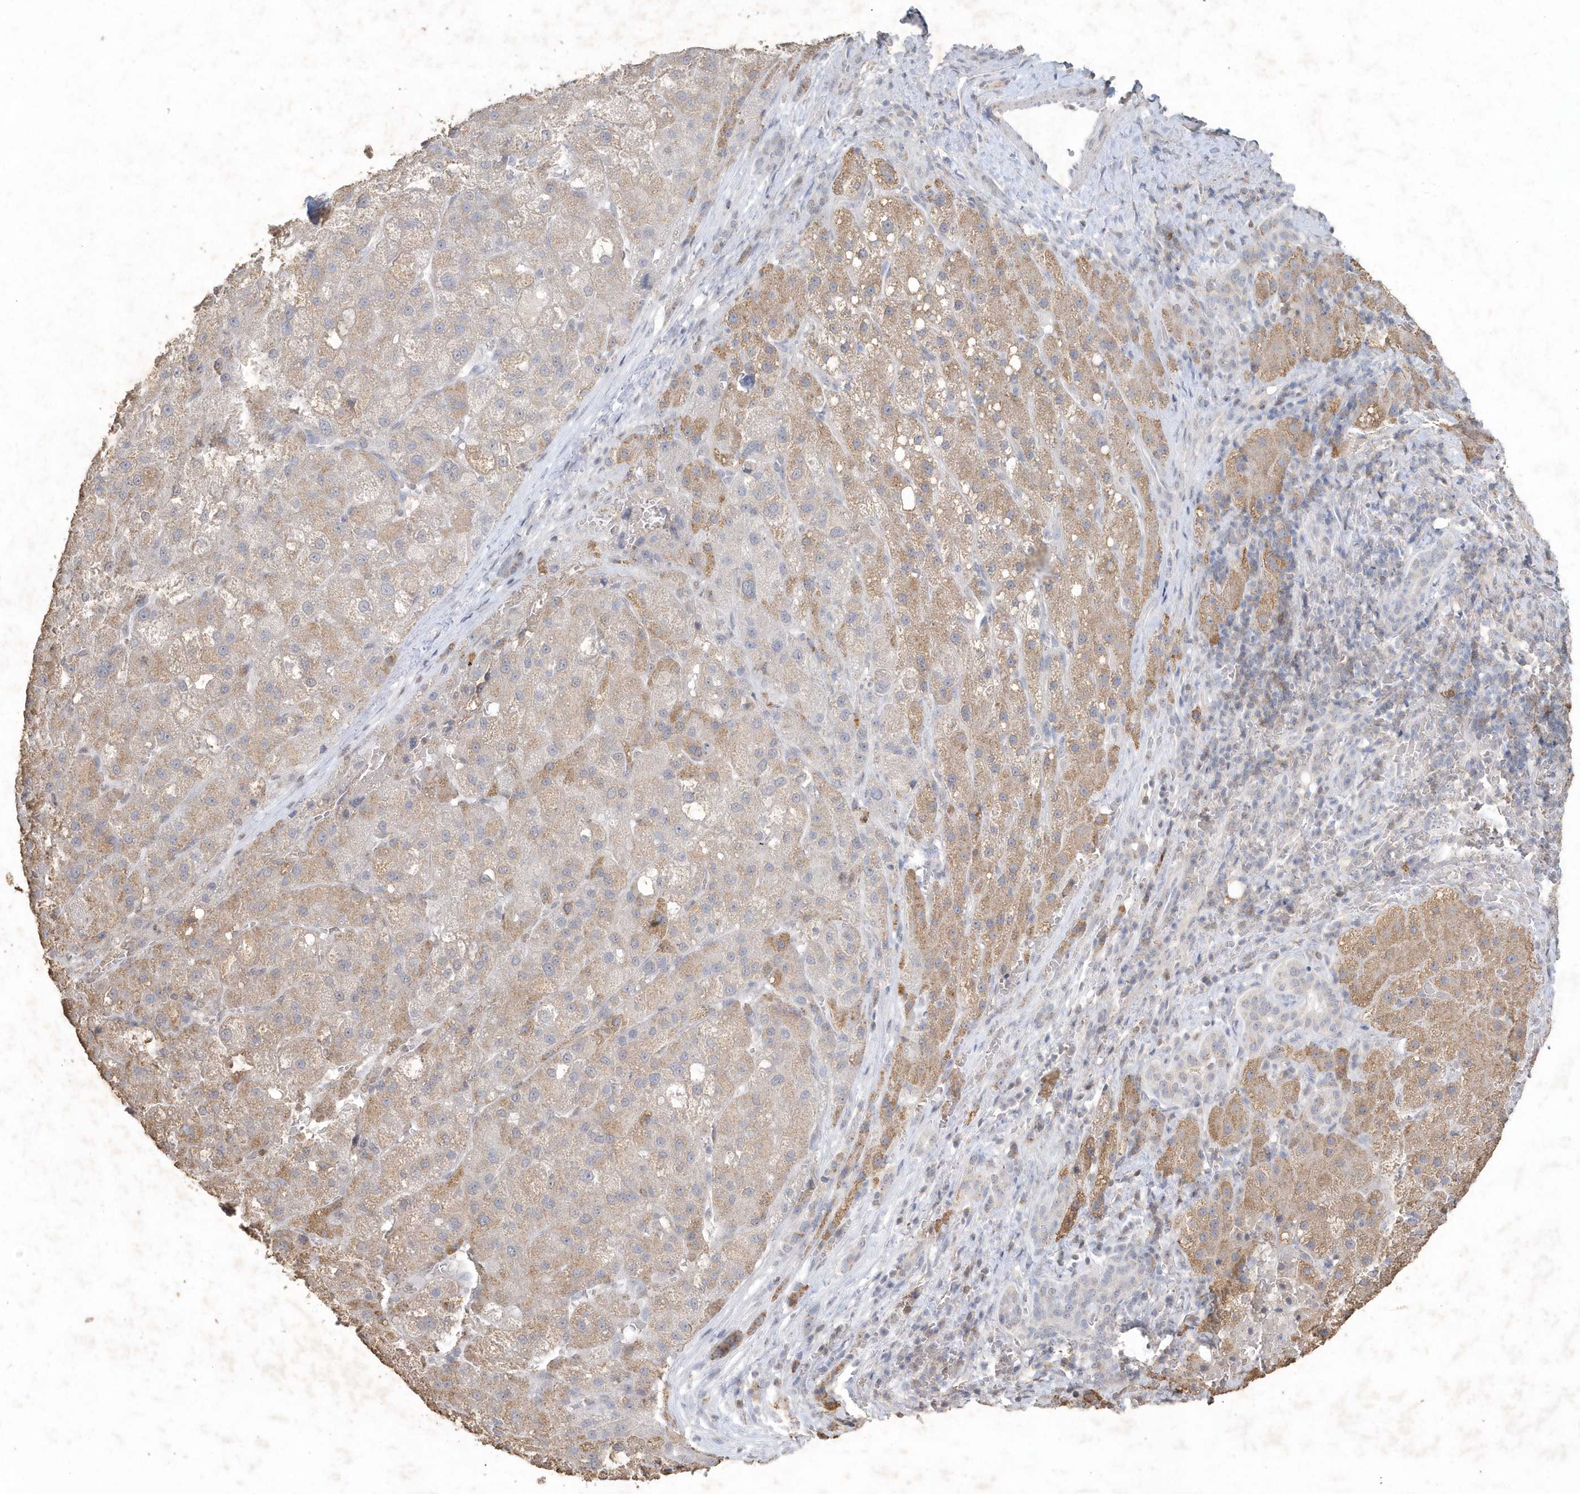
{"staining": {"intensity": "moderate", "quantity": "25%-75%", "location": "cytoplasmic/membranous"}, "tissue": "liver cancer", "cell_type": "Tumor cells", "image_type": "cancer", "snomed": [{"axis": "morphology", "description": "Carcinoma, Hepatocellular, NOS"}, {"axis": "topography", "description": "Liver"}], "caption": "Hepatocellular carcinoma (liver) stained for a protein exhibits moderate cytoplasmic/membranous positivity in tumor cells.", "gene": "PDCD1", "patient": {"sex": "male", "age": 57}}